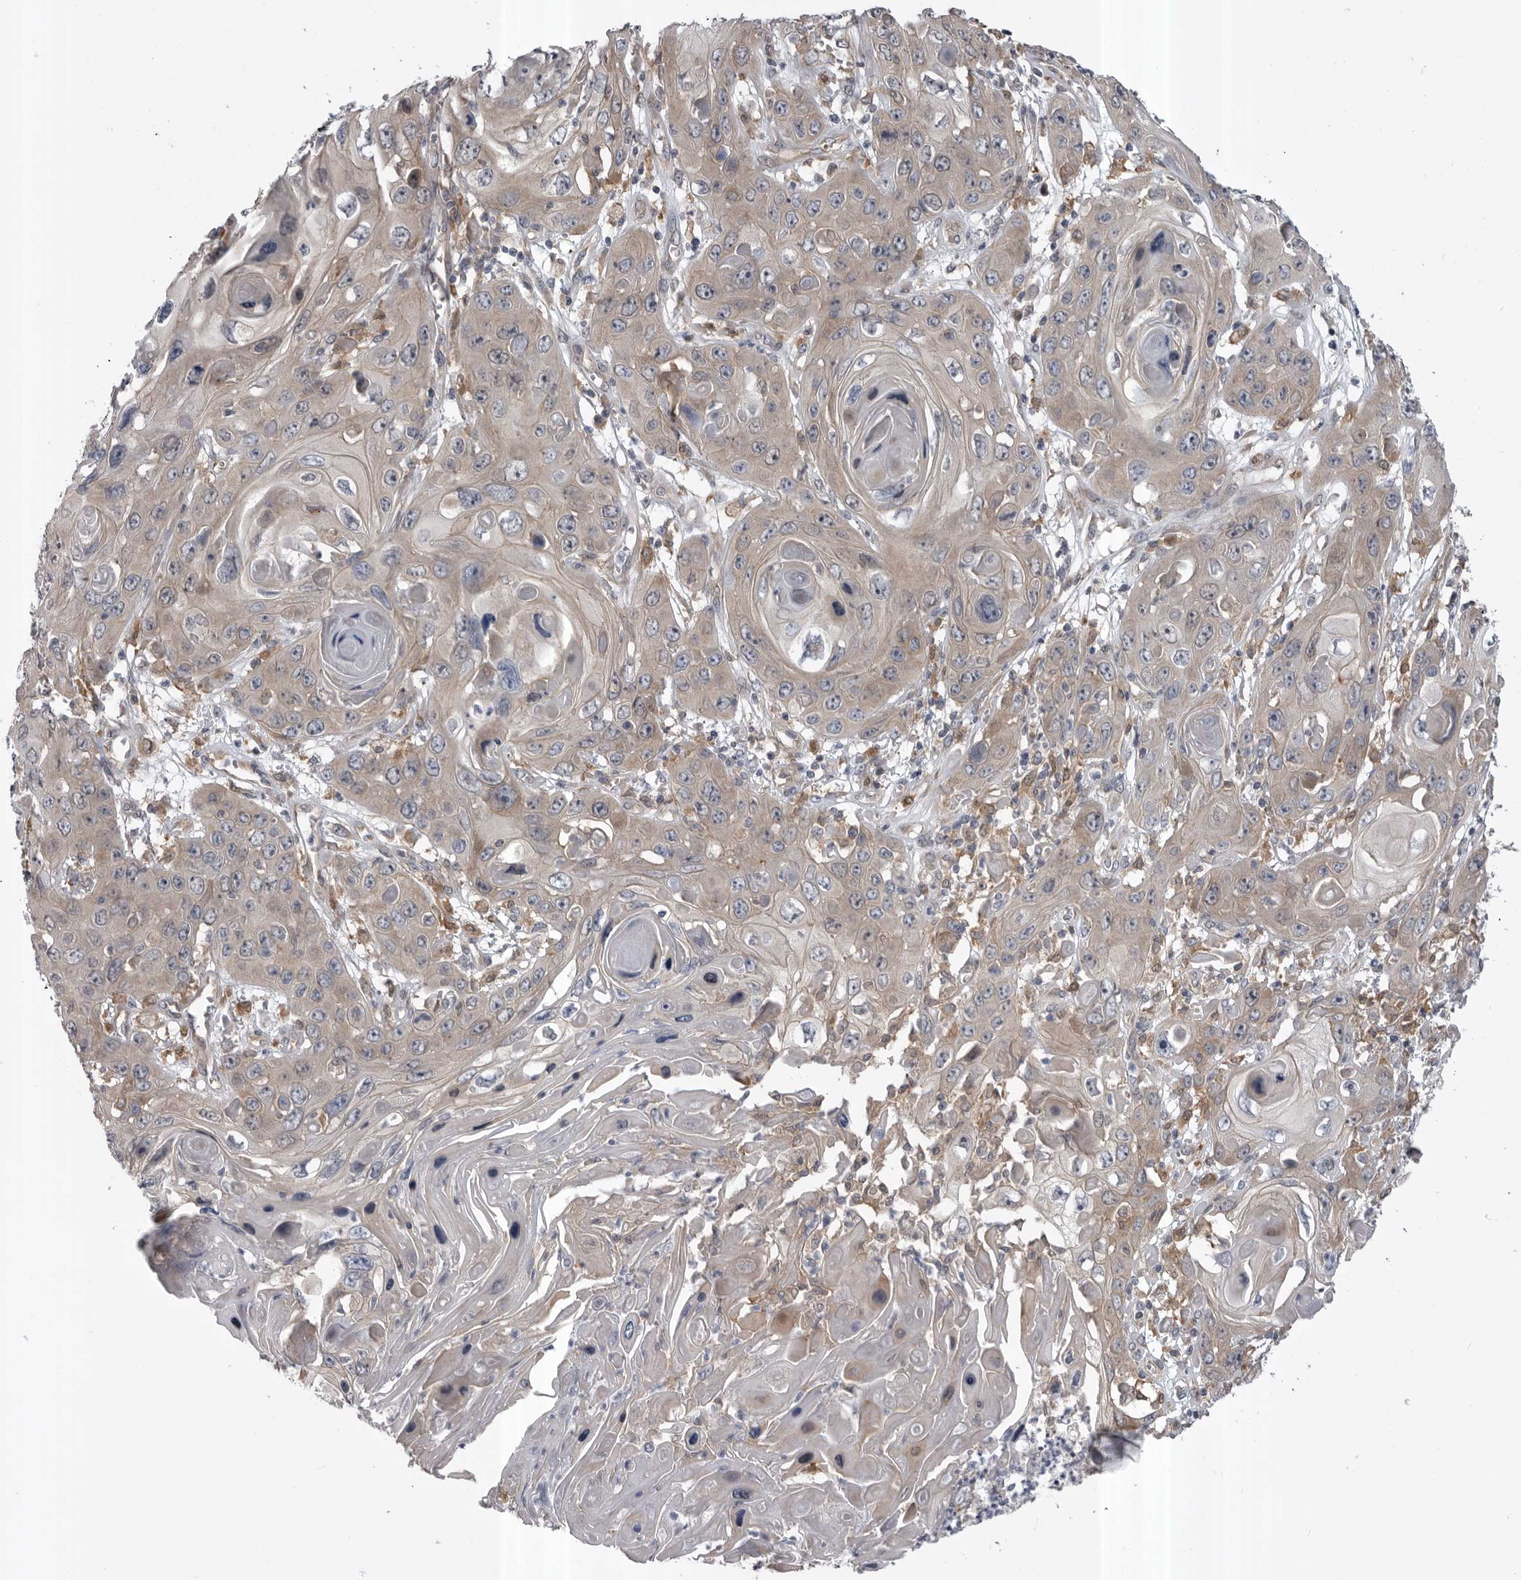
{"staining": {"intensity": "weak", "quantity": "25%-75%", "location": "cytoplasmic/membranous"}, "tissue": "skin cancer", "cell_type": "Tumor cells", "image_type": "cancer", "snomed": [{"axis": "morphology", "description": "Squamous cell carcinoma, NOS"}, {"axis": "topography", "description": "Skin"}], "caption": "Squamous cell carcinoma (skin) was stained to show a protein in brown. There is low levels of weak cytoplasmic/membranous expression in approximately 25%-75% of tumor cells.", "gene": "RAB3GAP2", "patient": {"sex": "male", "age": 55}}